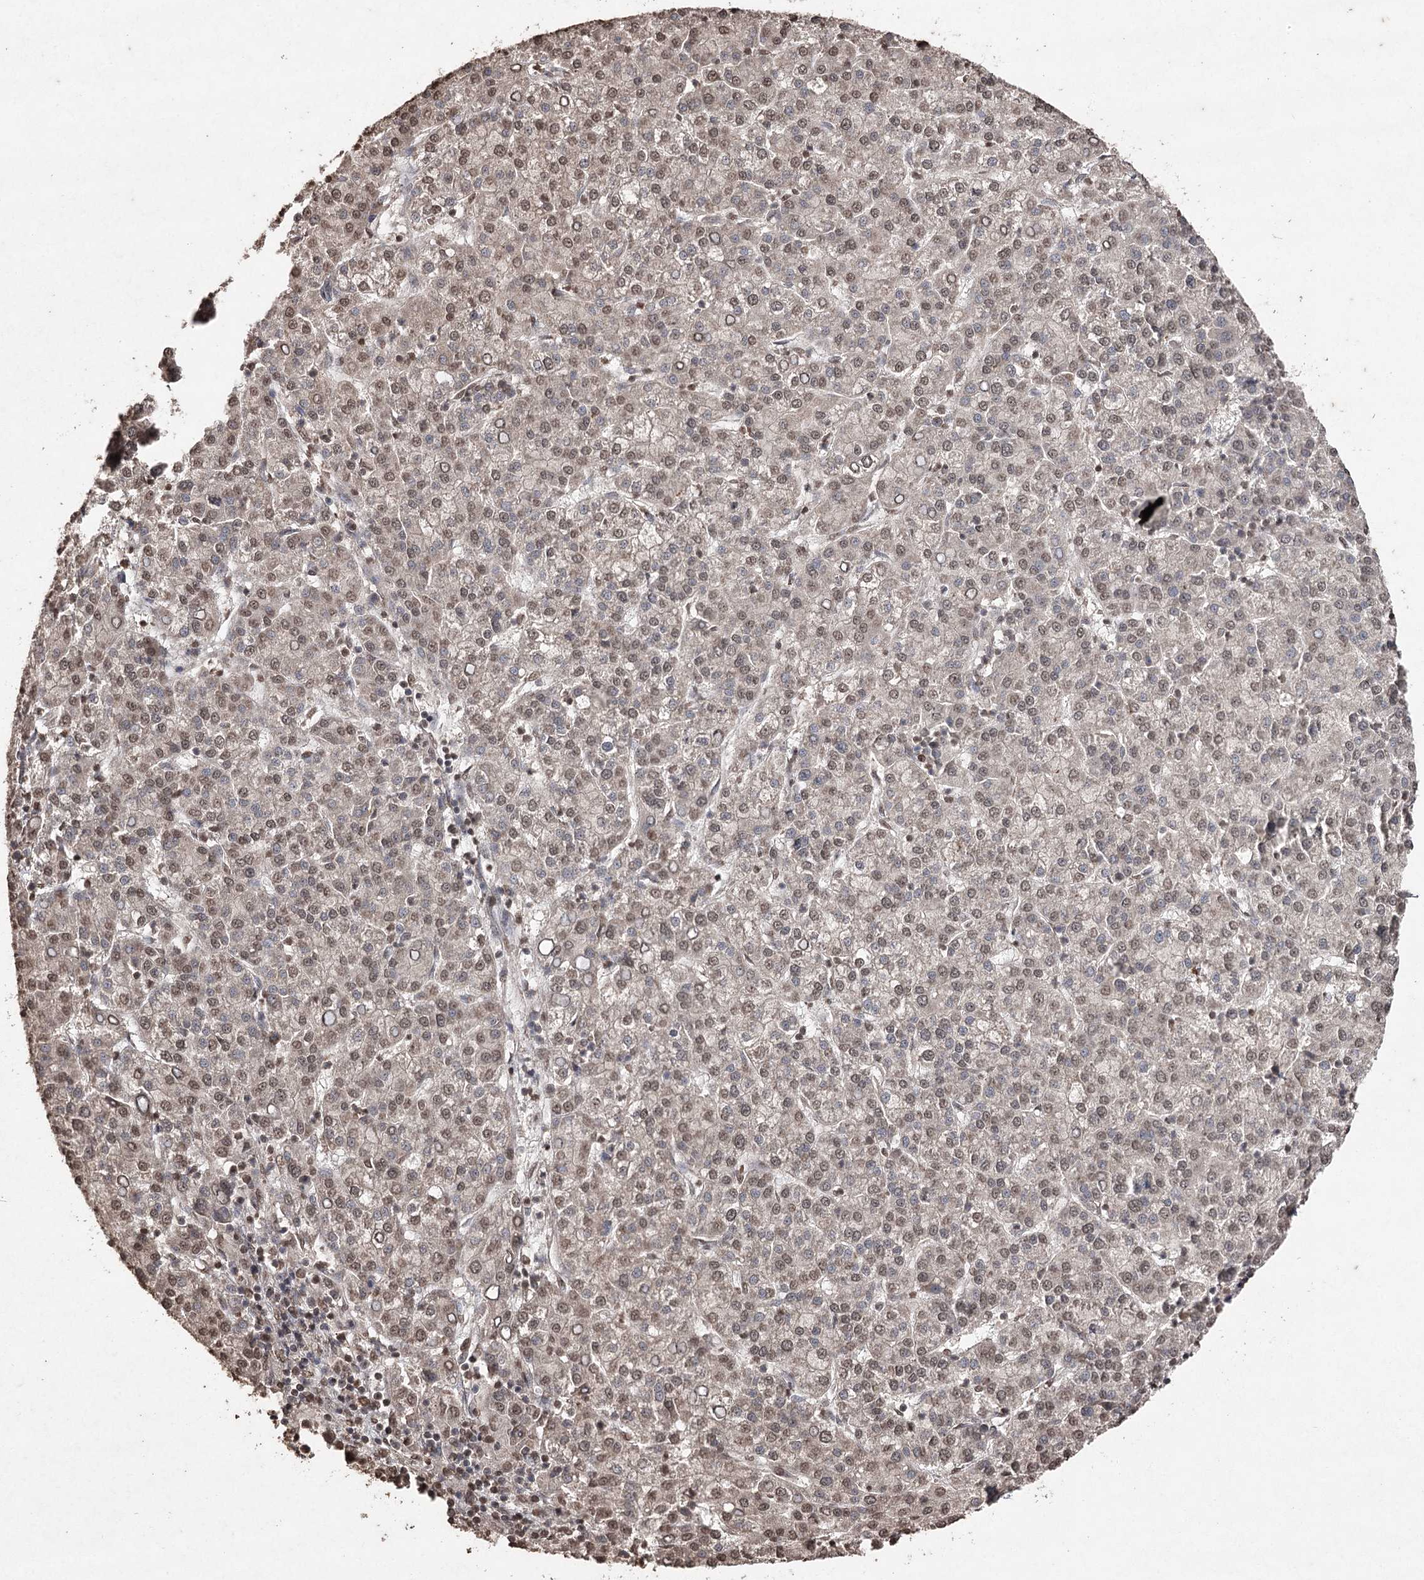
{"staining": {"intensity": "moderate", "quantity": ">75%", "location": "nuclear"}, "tissue": "liver cancer", "cell_type": "Tumor cells", "image_type": "cancer", "snomed": [{"axis": "morphology", "description": "Carcinoma, Hepatocellular, NOS"}, {"axis": "topography", "description": "Liver"}], "caption": "High-magnification brightfield microscopy of liver cancer stained with DAB (brown) and counterstained with hematoxylin (blue). tumor cells exhibit moderate nuclear expression is present in about>75% of cells.", "gene": "ATG14", "patient": {"sex": "female", "age": 58}}